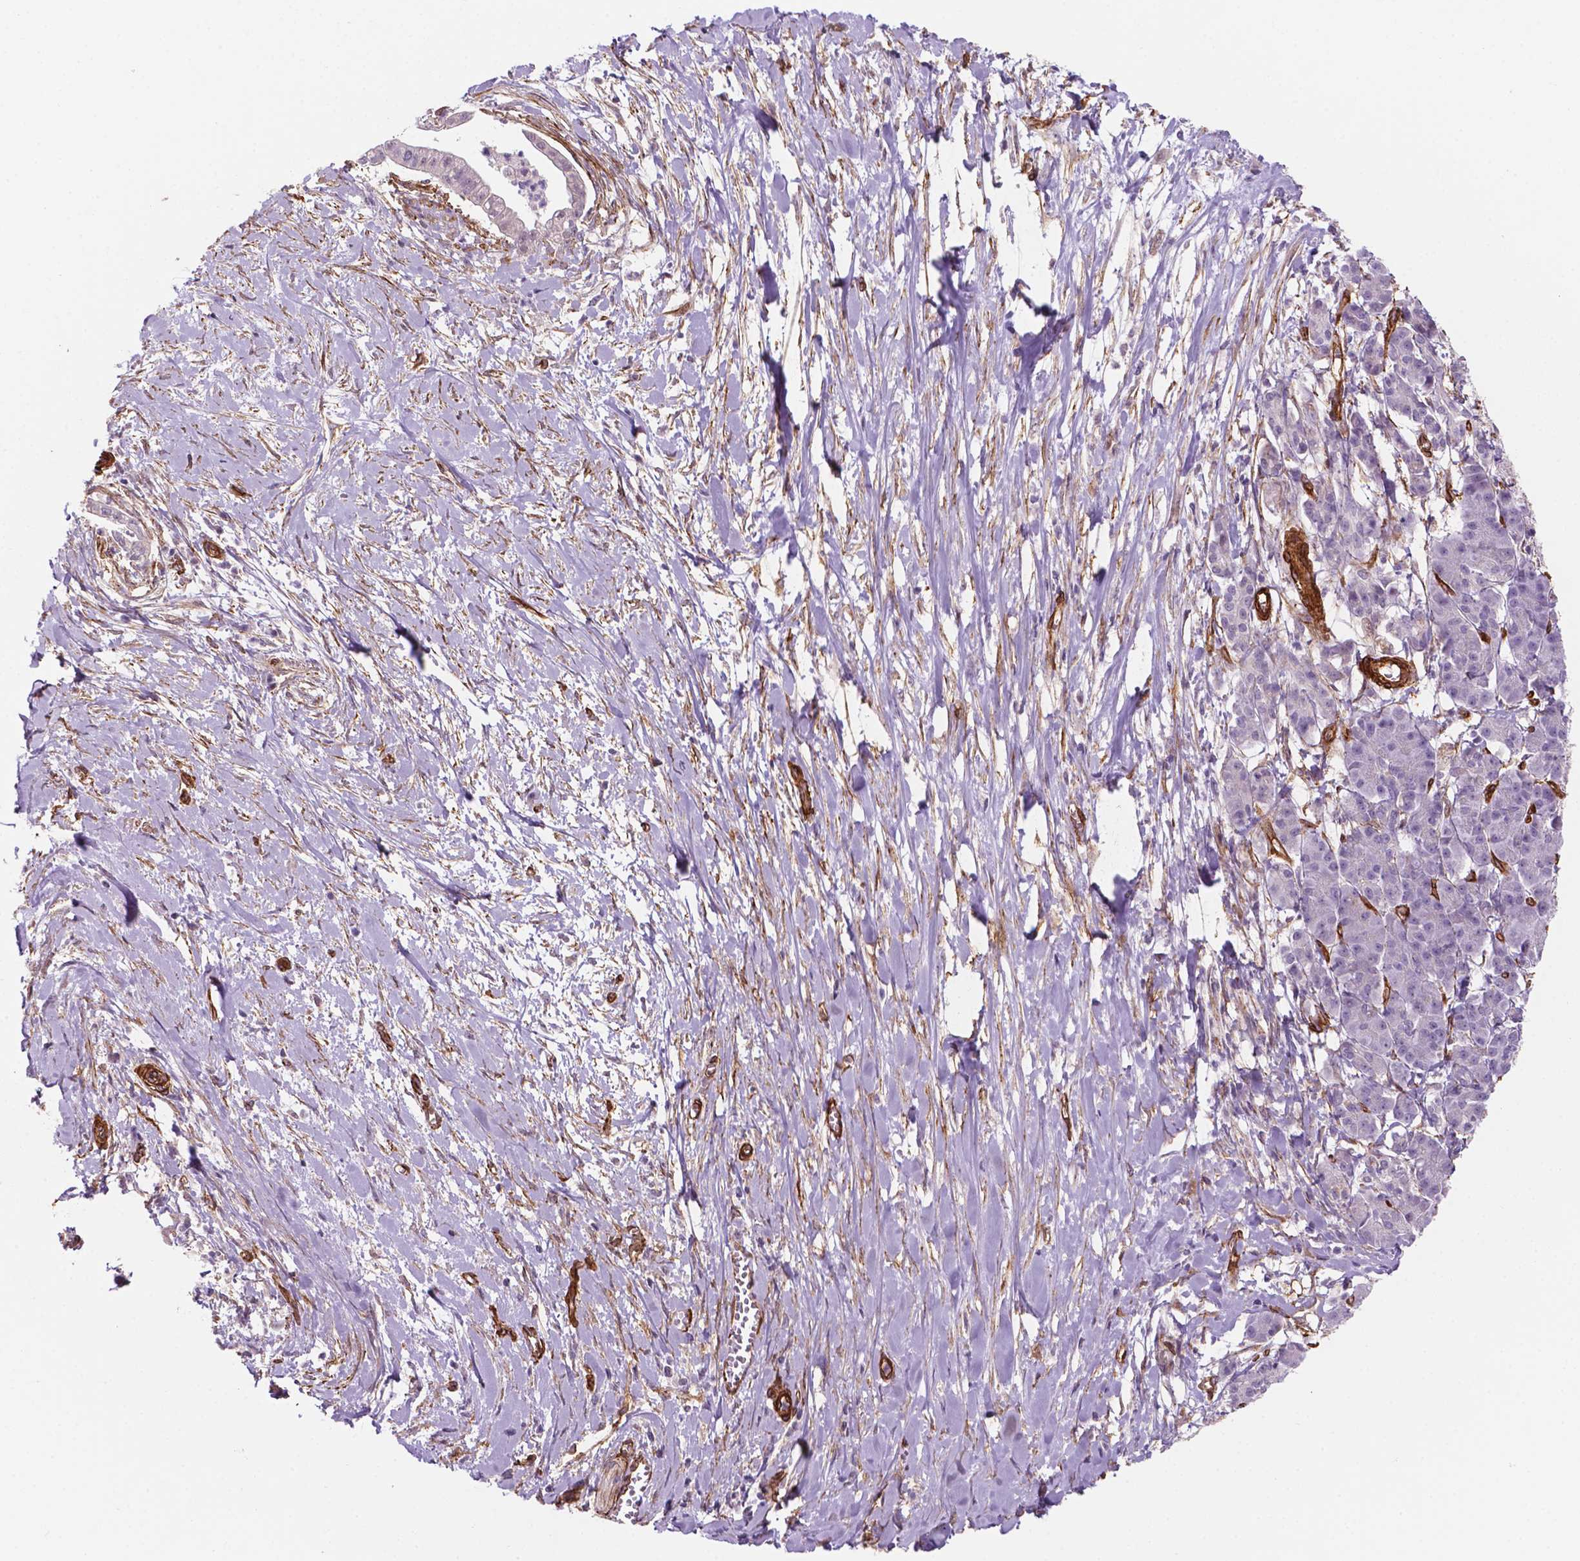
{"staining": {"intensity": "negative", "quantity": "none", "location": "none"}, "tissue": "pancreatic cancer", "cell_type": "Tumor cells", "image_type": "cancer", "snomed": [{"axis": "morphology", "description": "Normal tissue, NOS"}, {"axis": "morphology", "description": "Adenocarcinoma, NOS"}, {"axis": "topography", "description": "Lymph node"}, {"axis": "topography", "description": "Pancreas"}], "caption": "This image is of pancreatic adenocarcinoma stained with immunohistochemistry to label a protein in brown with the nuclei are counter-stained blue. There is no staining in tumor cells.", "gene": "EGFL8", "patient": {"sex": "female", "age": 58}}